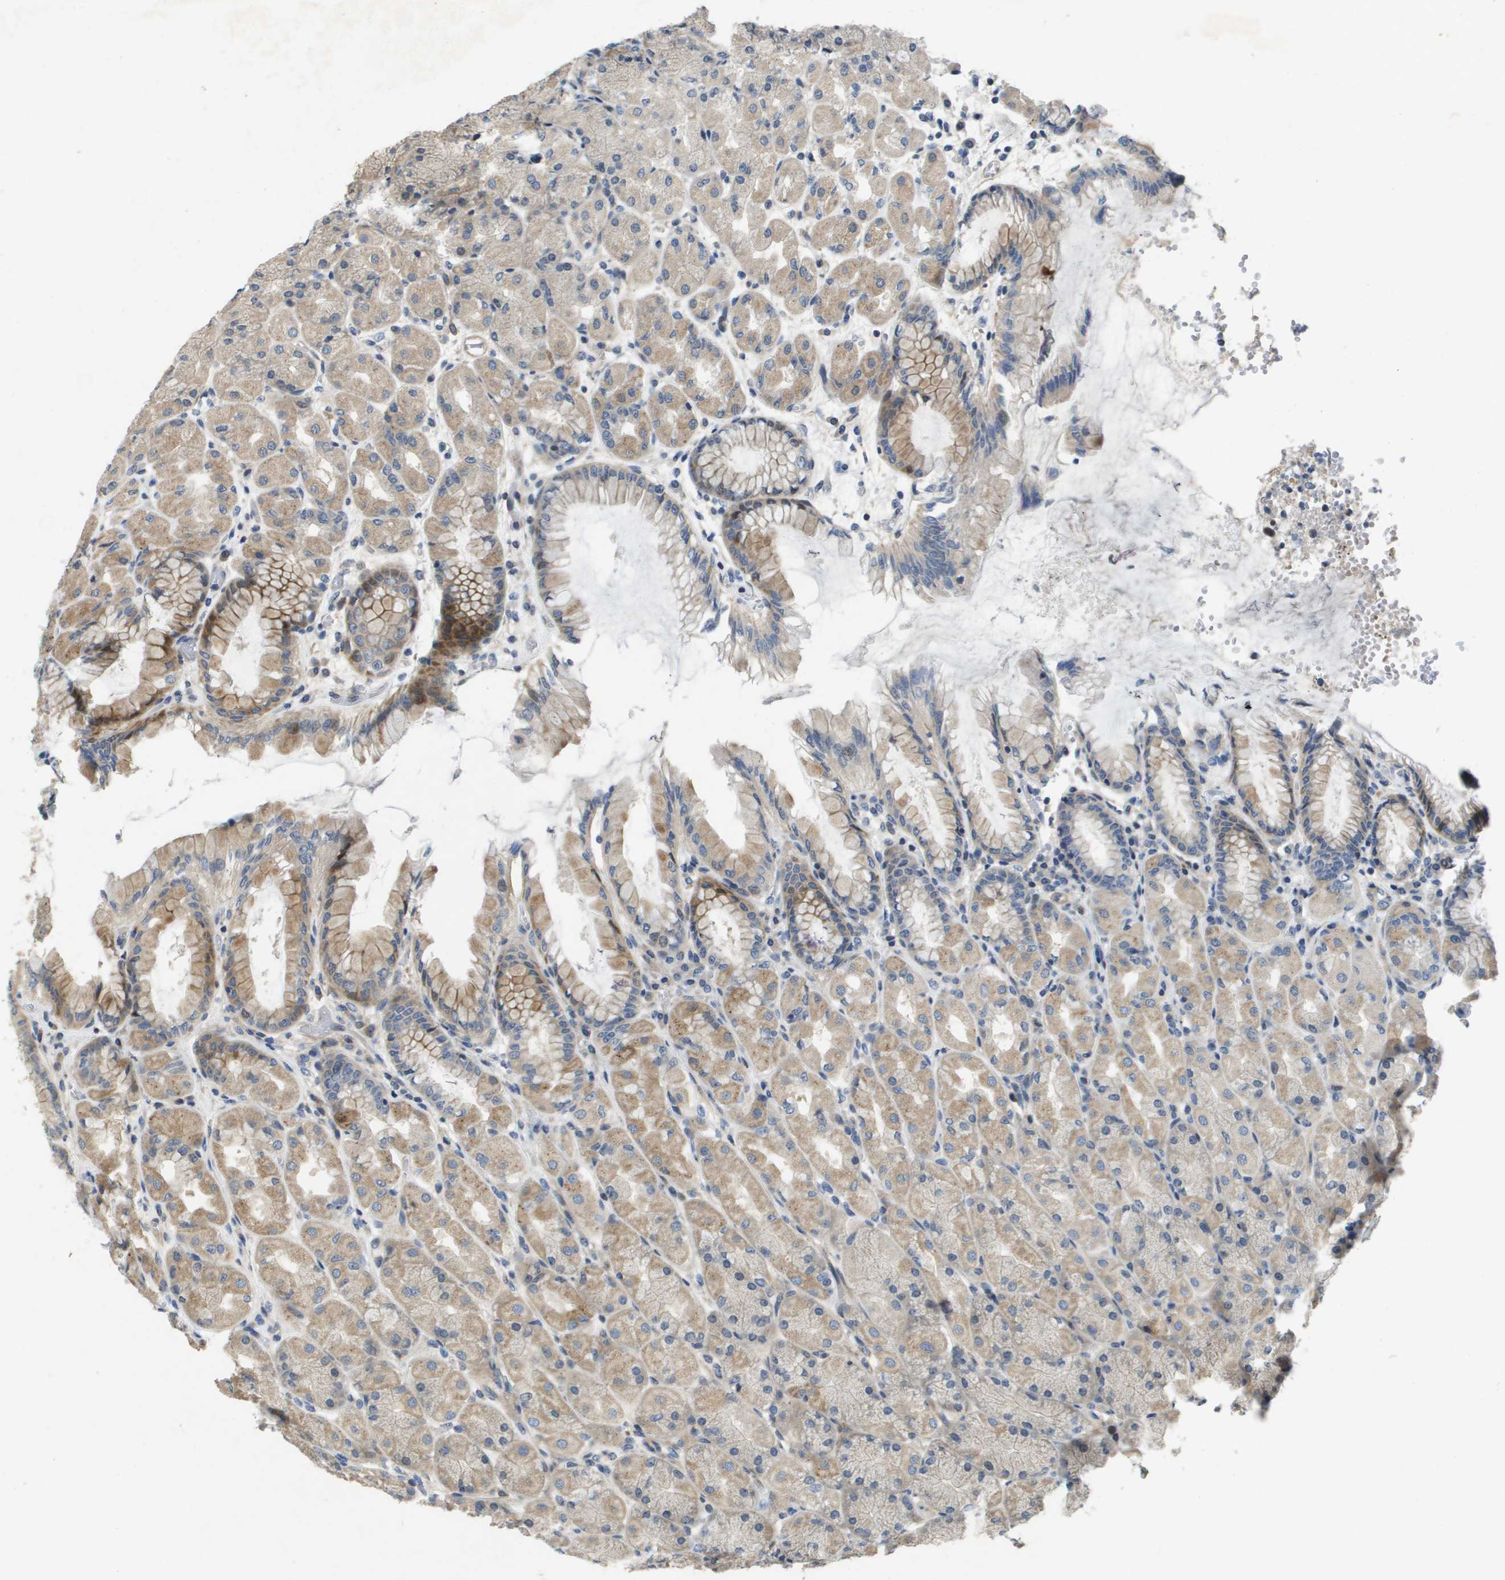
{"staining": {"intensity": "moderate", "quantity": ">75%", "location": "cytoplasmic/membranous"}, "tissue": "stomach", "cell_type": "Glandular cells", "image_type": "normal", "snomed": [{"axis": "morphology", "description": "Normal tissue, NOS"}, {"axis": "topography", "description": "Stomach, upper"}], "caption": "Stomach stained with immunohistochemistry (IHC) shows moderate cytoplasmic/membranous expression in about >75% of glandular cells.", "gene": "SCN4B", "patient": {"sex": "female", "age": 56}}